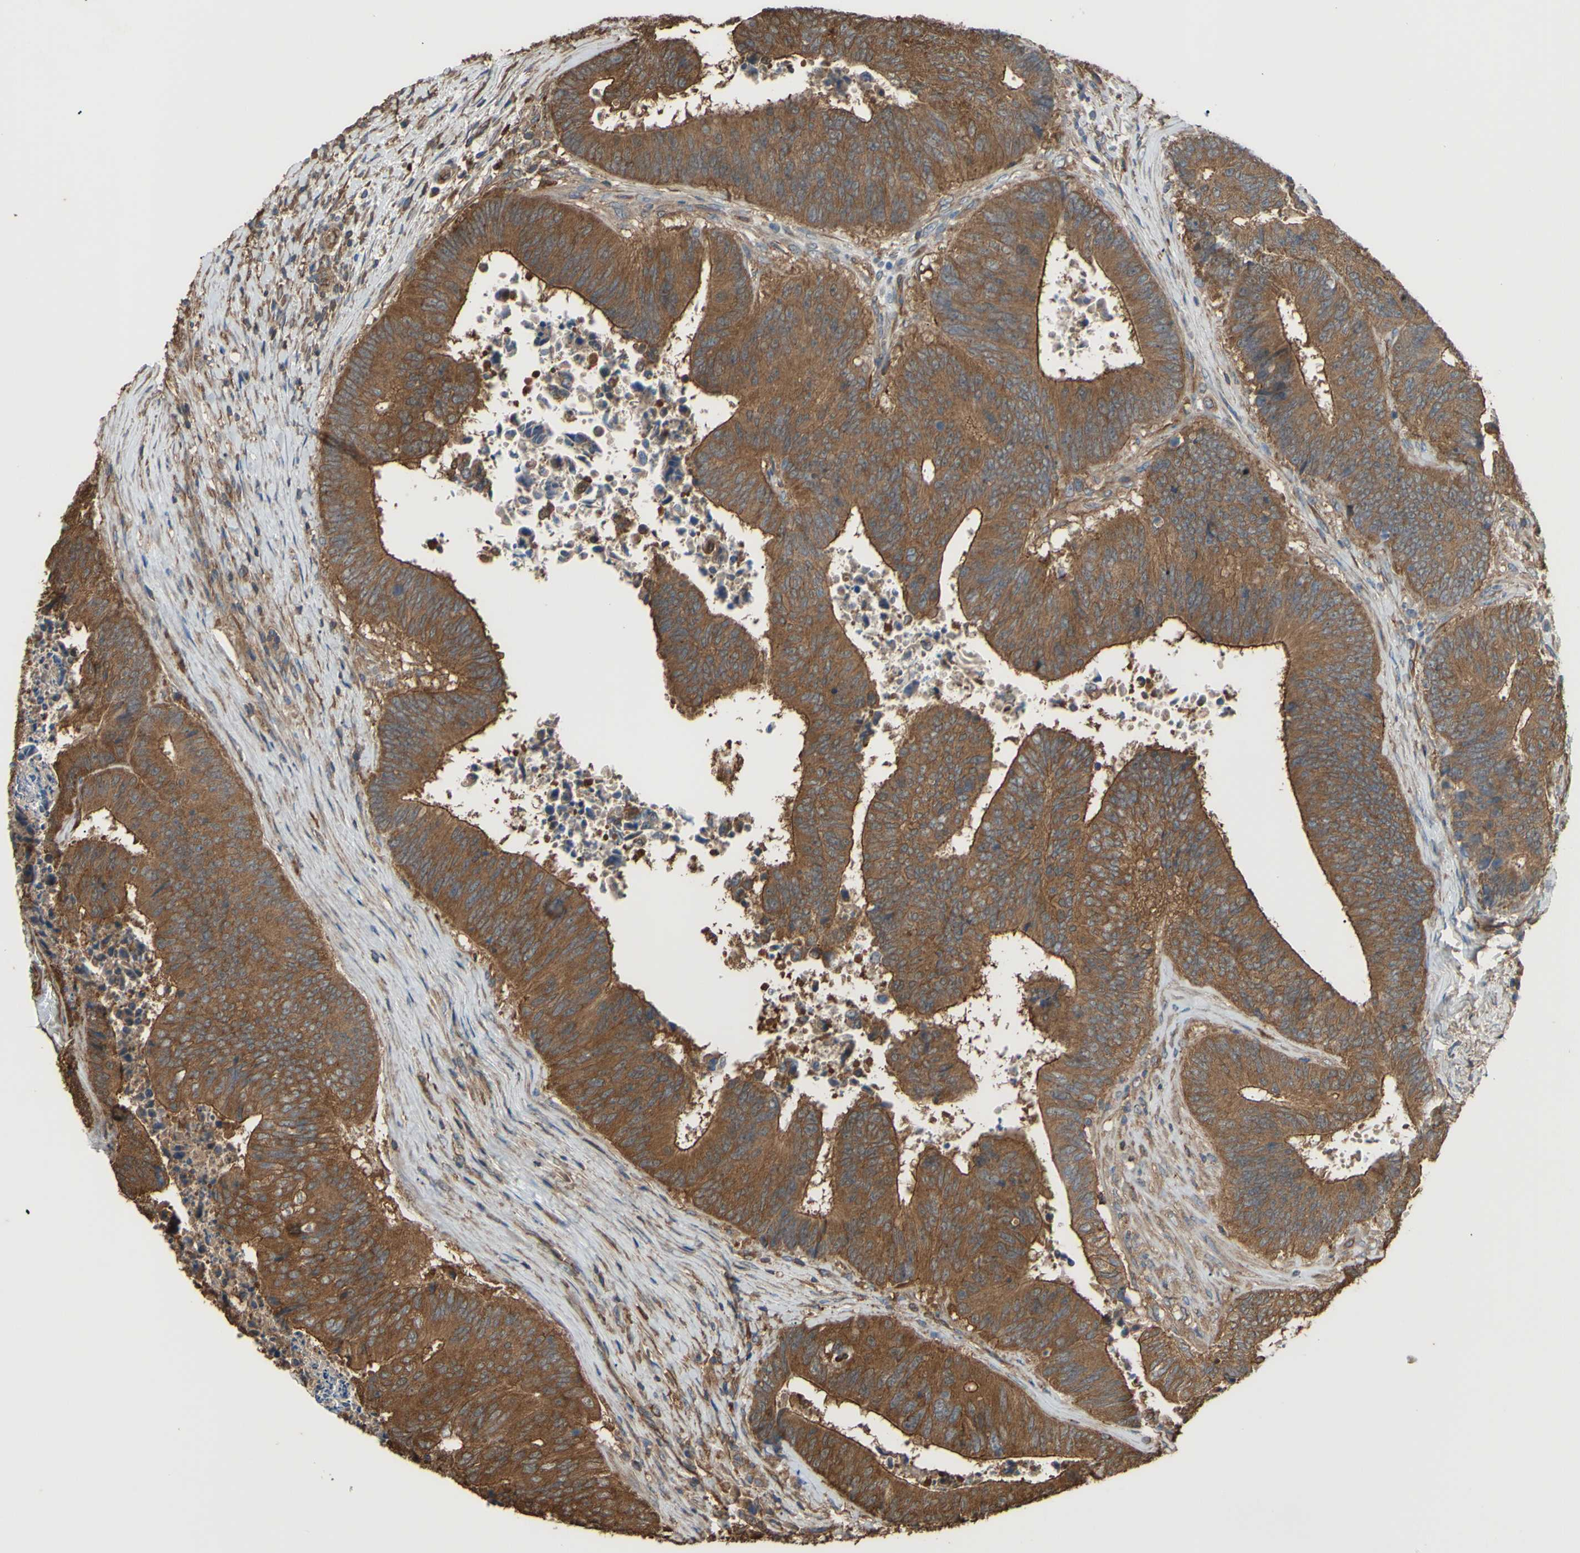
{"staining": {"intensity": "strong", "quantity": ">75%", "location": "cytoplasmic/membranous"}, "tissue": "colorectal cancer", "cell_type": "Tumor cells", "image_type": "cancer", "snomed": [{"axis": "morphology", "description": "Adenocarcinoma, NOS"}, {"axis": "topography", "description": "Rectum"}], "caption": "Human colorectal cancer stained with a protein marker displays strong staining in tumor cells.", "gene": "CTTN", "patient": {"sex": "male", "age": 72}}